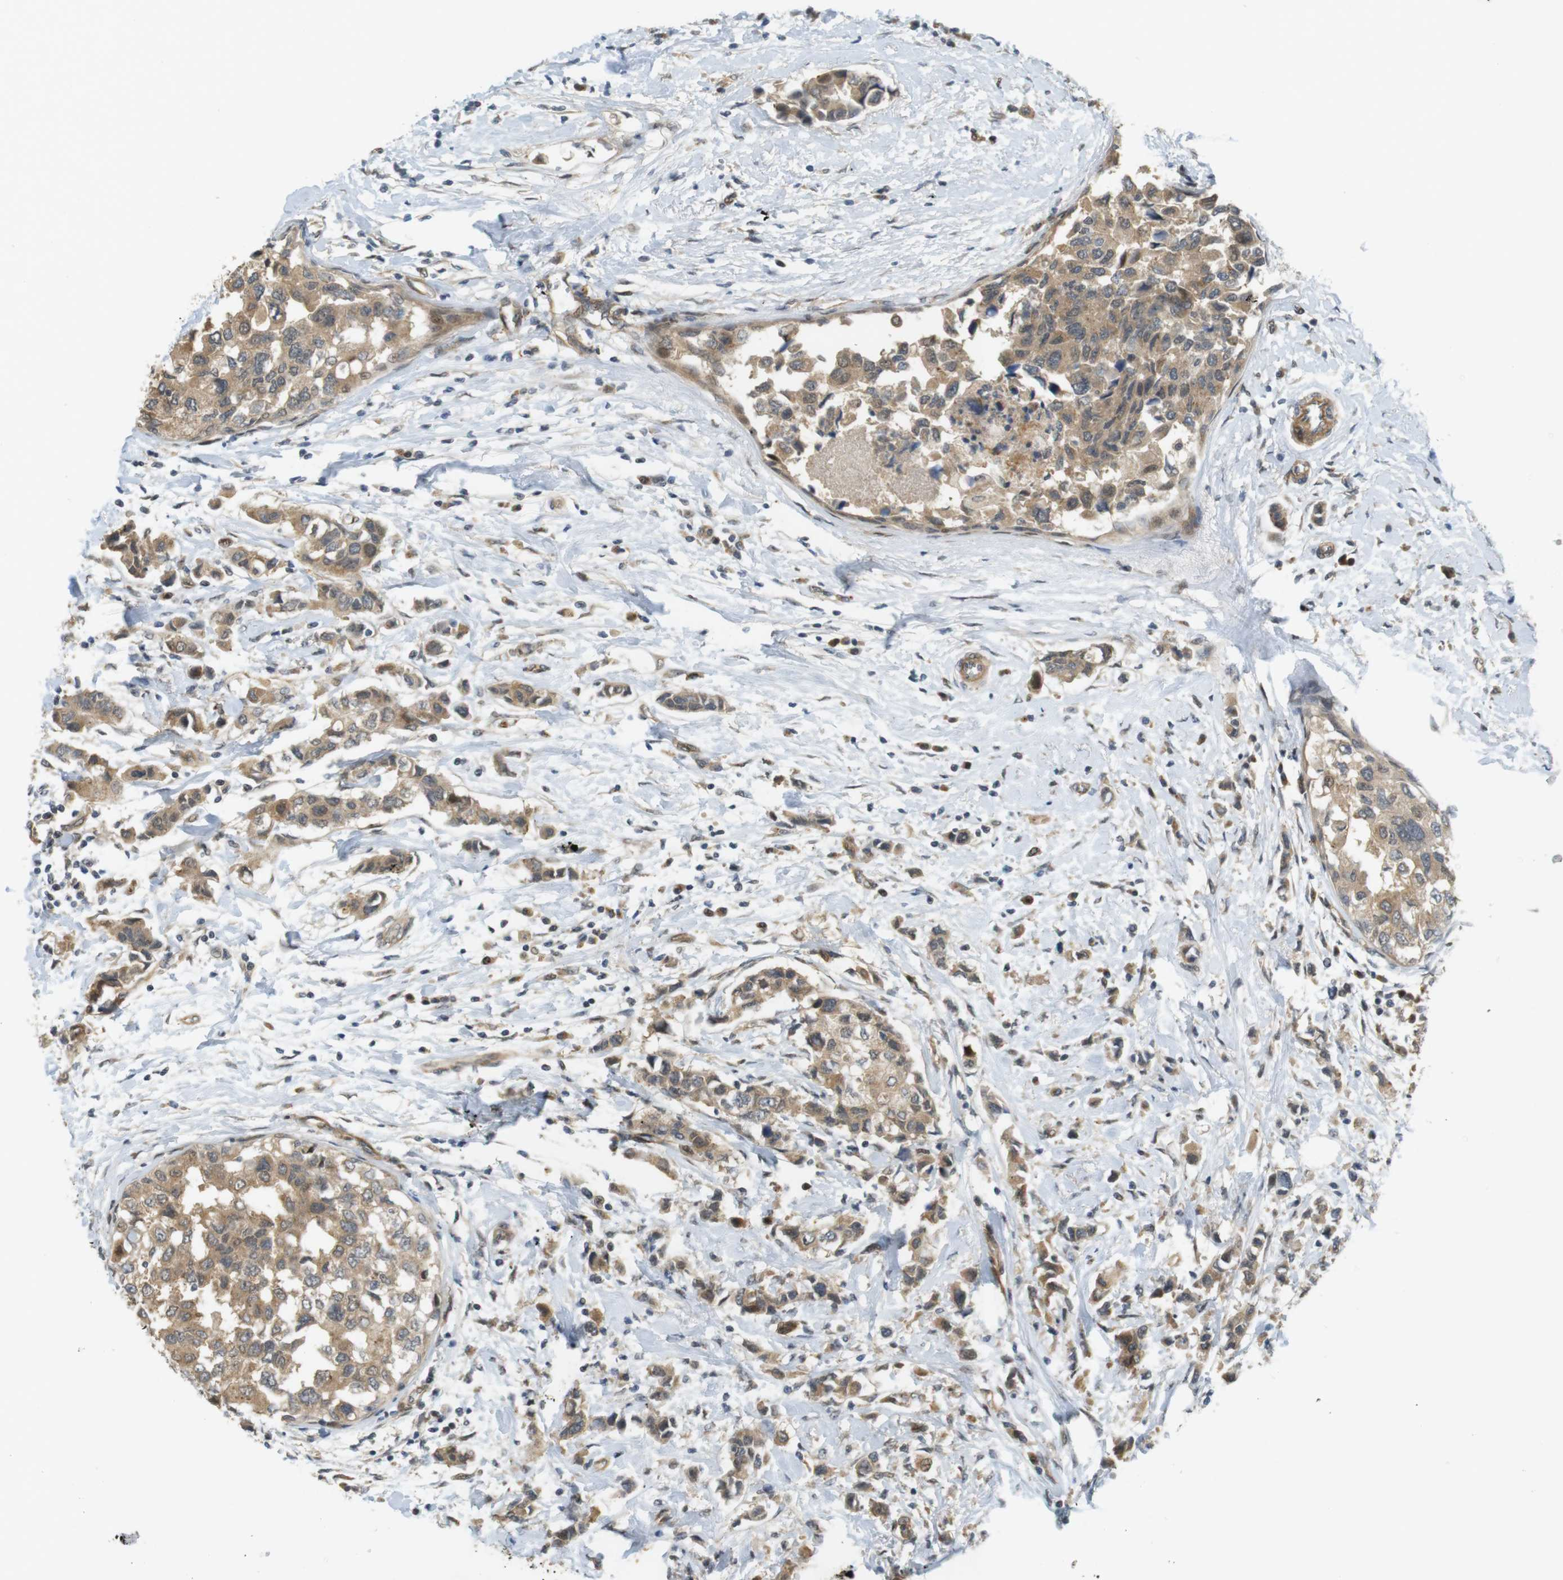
{"staining": {"intensity": "moderate", "quantity": ">75%", "location": "cytoplasmic/membranous"}, "tissue": "breast cancer", "cell_type": "Tumor cells", "image_type": "cancer", "snomed": [{"axis": "morphology", "description": "Normal tissue, NOS"}, {"axis": "morphology", "description": "Duct carcinoma"}, {"axis": "topography", "description": "Breast"}], "caption": "Human invasive ductal carcinoma (breast) stained with a brown dye displays moderate cytoplasmic/membranous positive positivity in about >75% of tumor cells.", "gene": "TSPAN9", "patient": {"sex": "female", "age": 50}}